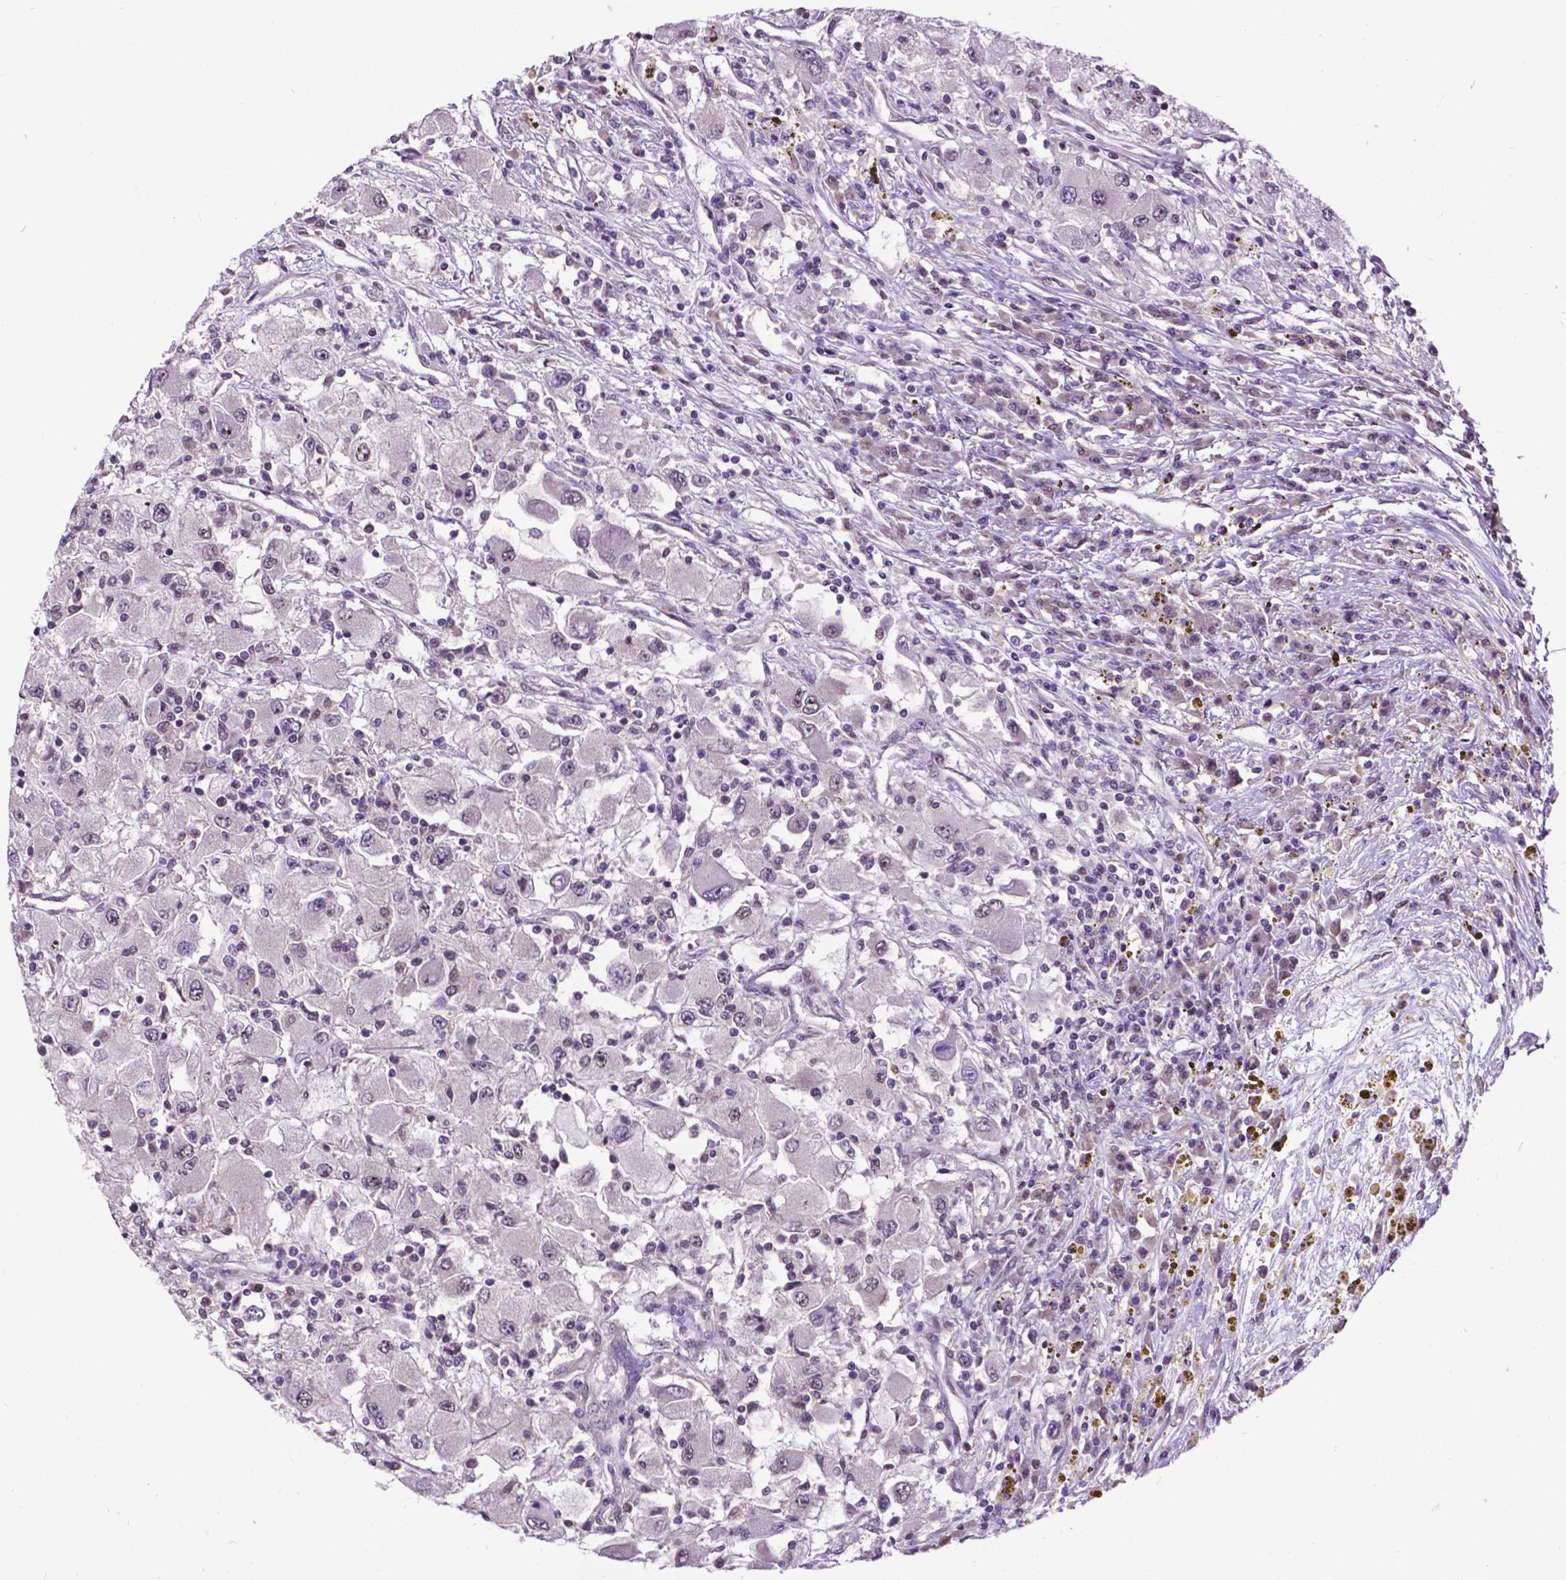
{"staining": {"intensity": "negative", "quantity": "none", "location": "none"}, "tissue": "renal cancer", "cell_type": "Tumor cells", "image_type": "cancer", "snomed": [{"axis": "morphology", "description": "Adenocarcinoma, NOS"}, {"axis": "topography", "description": "Kidney"}], "caption": "DAB (3,3'-diaminobenzidine) immunohistochemical staining of renal adenocarcinoma displays no significant positivity in tumor cells.", "gene": "FAF1", "patient": {"sex": "female", "age": 67}}